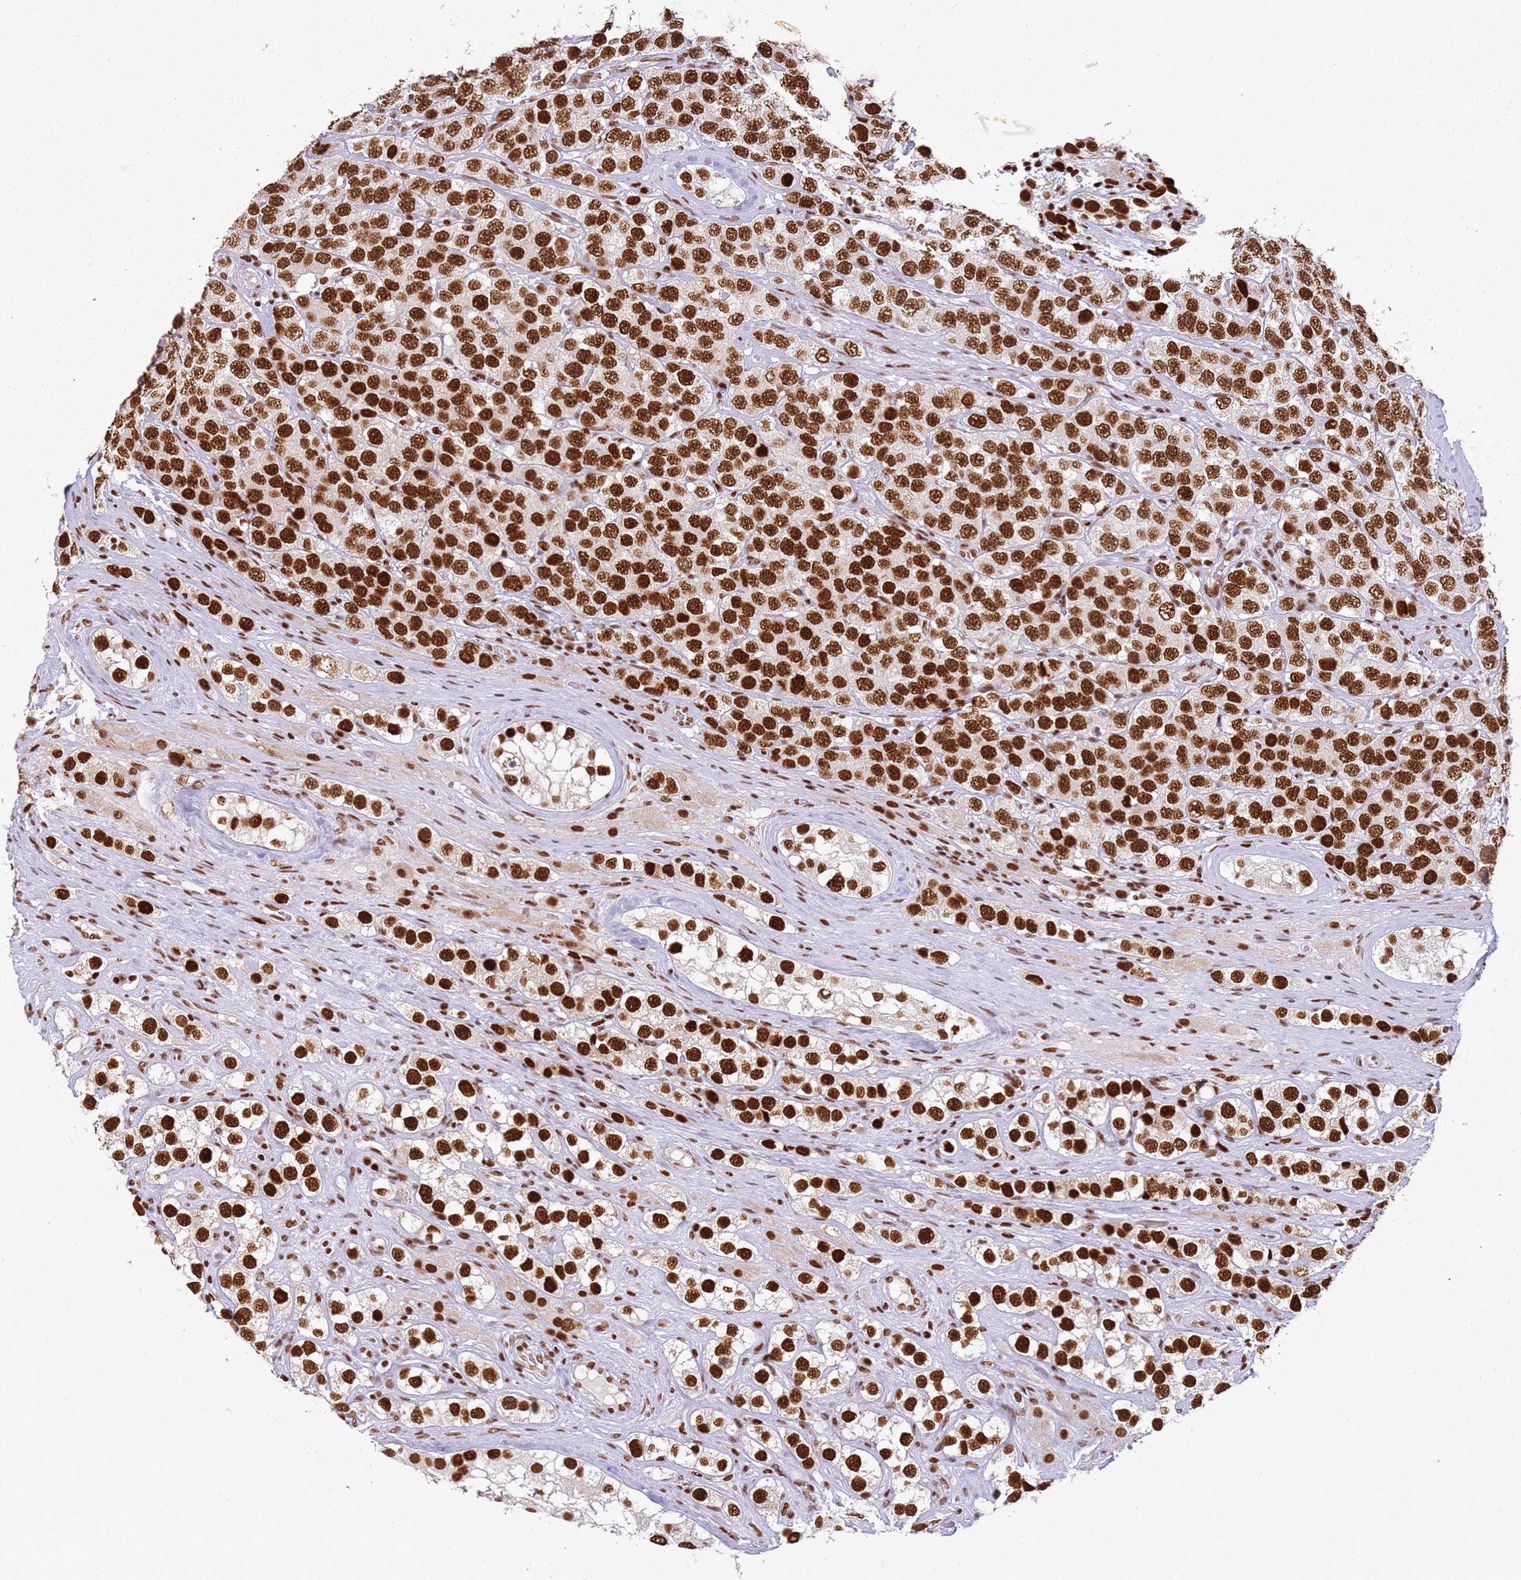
{"staining": {"intensity": "strong", "quantity": ">75%", "location": "nuclear"}, "tissue": "testis cancer", "cell_type": "Tumor cells", "image_type": "cancer", "snomed": [{"axis": "morphology", "description": "Seminoma, NOS"}, {"axis": "topography", "description": "Testis"}], "caption": "Immunohistochemistry of human testis cancer demonstrates high levels of strong nuclear staining in approximately >75% of tumor cells.", "gene": "TENT4A", "patient": {"sex": "male", "age": 28}}